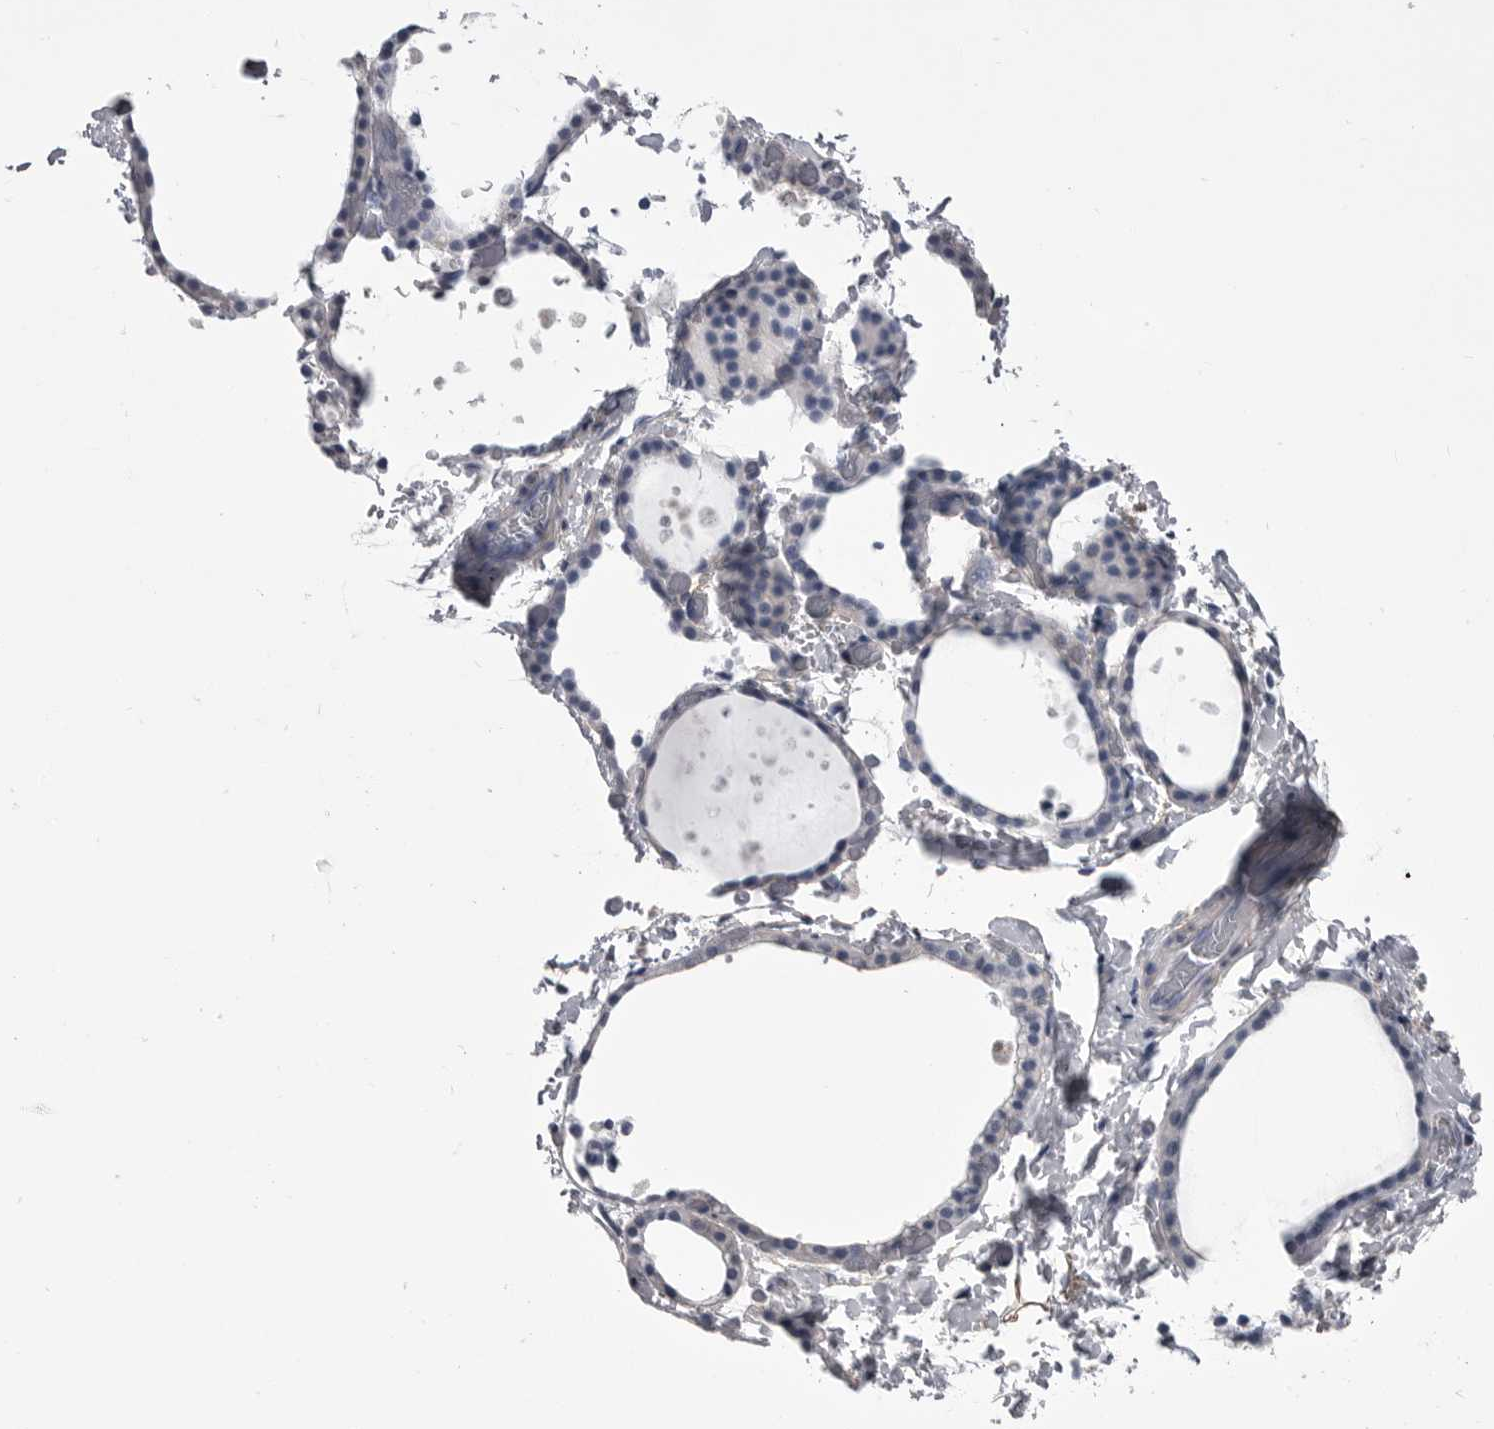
{"staining": {"intensity": "negative", "quantity": "none", "location": "none"}, "tissue": "thyroid gland", "cell_type": "Glandular cells", "image_type": "normal", "snomed": [{"axis": "morphology", "description": "Normal tissue, NOS"}, {"axis": "topography", "description": "Thyroid gland"}], "caption": "Photomicrograph shows no significant protein staining in glandular cells of benign thyroid gland.", "gene": "ANK2", "patient": {"sex": "female", "age": 44}}